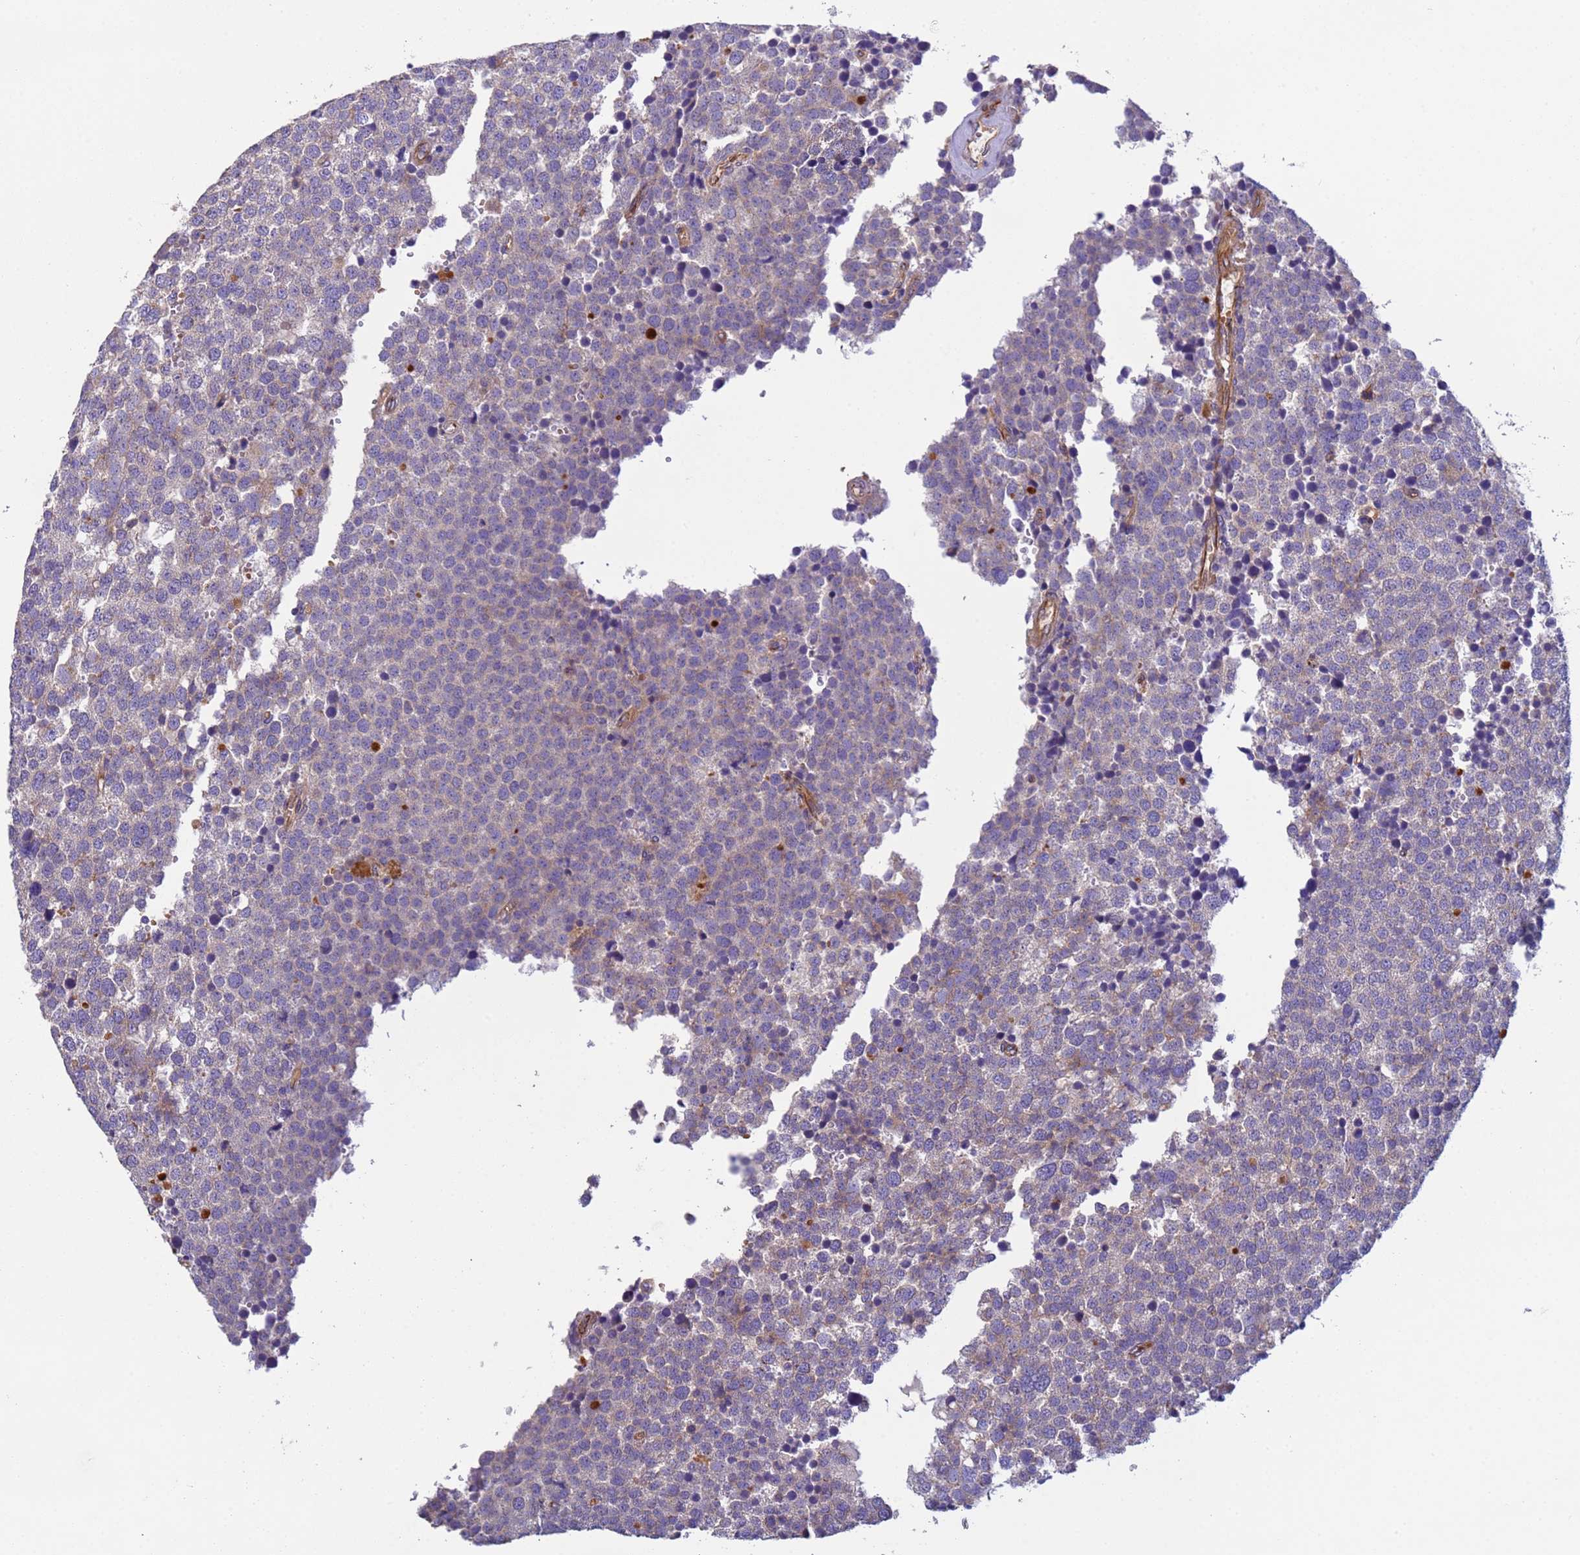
{"staining": {"intensity": "weak", "quantity": "<25%", "location": "cytoplasmic/membranous"}, "tissue": "testis cancer", "cell_type": "Tumor cells", "image_type": "cancer", "snomed": [{"axis": "morphology", "description": "Seminoma, NOS"}, {"axis": "topography", "description": "Testis"}], "caption": "Protein analysis of seminoma (testis) demonstrates no significant expression in tumor cells. Brightfield microscopy of immunohistochemistry (IHC) stained with DAB (3,3'-diaminobenzidine) (brown) and hematoxylin (blue), captured at high magnification.", "gene": "RAB10", "patient": {"sex": "male", "age": 71}}